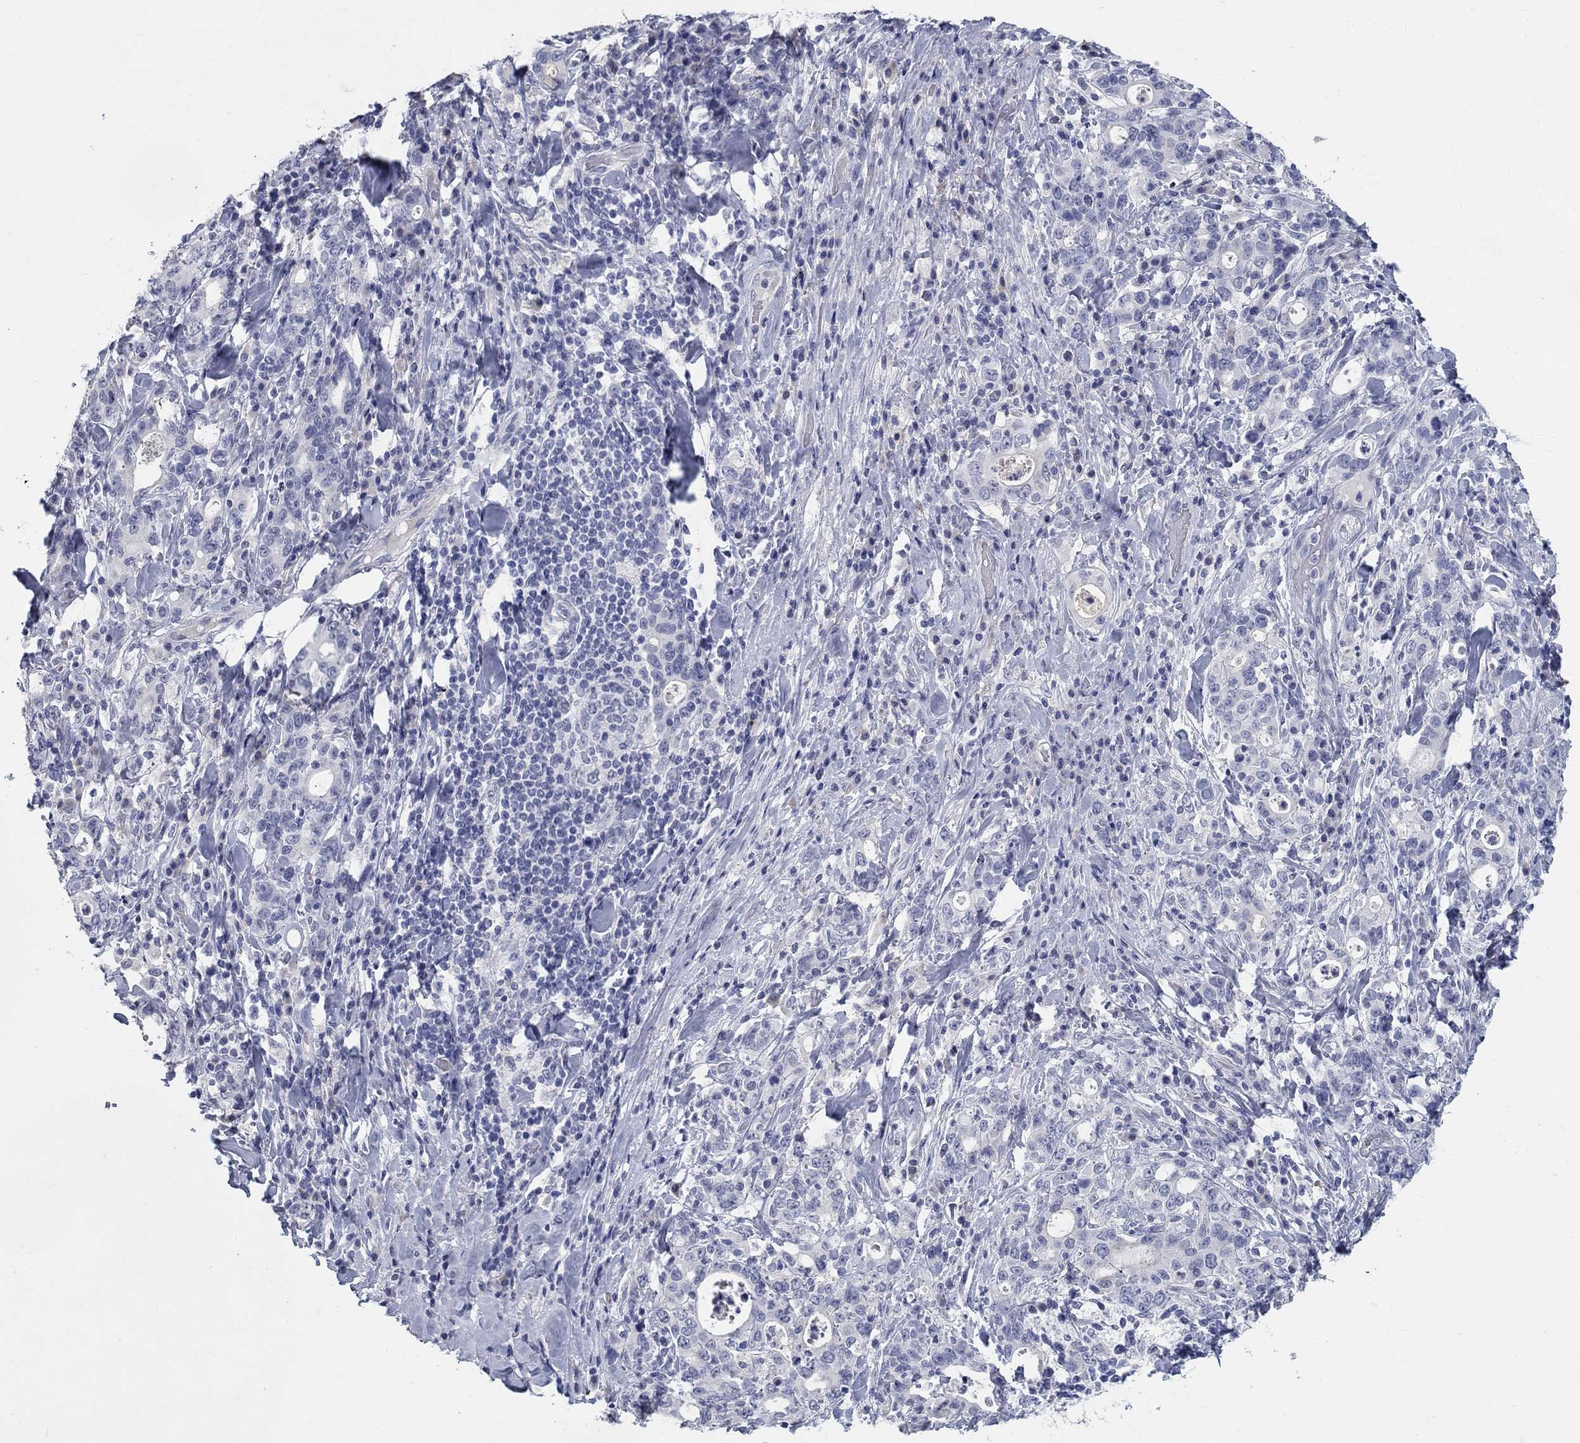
{"staining": {"intensity": "negative", "quantity": "none", "location": "none"}, "tissue": "stomach cancer", "cell_type": "Tumor cells", "image_type": "cancer", "snomed": [{"axis": "morphology", "description": "Adenocarcinoma, NOS"}, {"axis": "topography", "description": "Stomach"}], "caption": "High magnification brightfield microscopy of adenocarcinoma (stomach) stained with DAB (3,3'-diaminobenzidine) (brown) and counterstained with hematoxylin (blue): tumor cells show no significant staining. The staining is performed using DAB (3,3'-diaminobenzidine) brown chromogen with nuclei counter-stained in using hematoxylin.", "gene": "ELAVL4", "patient": {"sex": "male", "age": 79}}